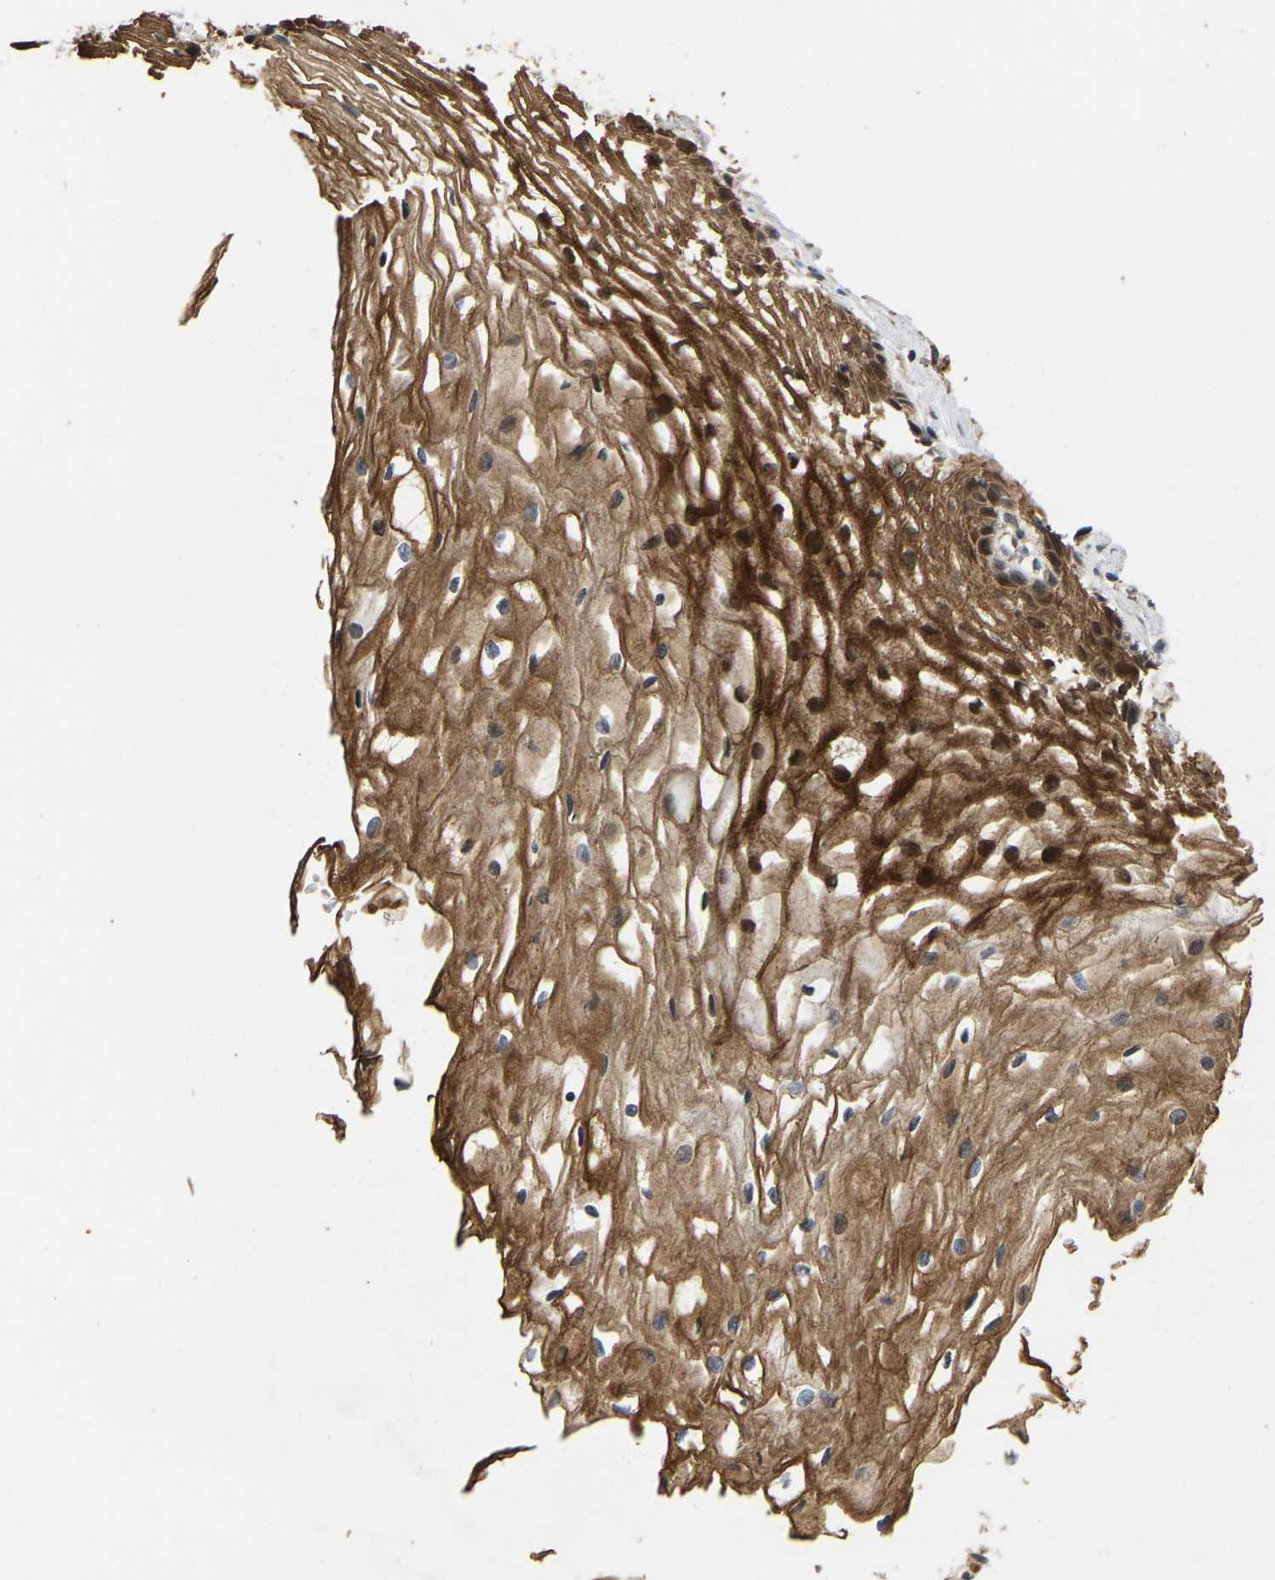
{"staining": {"intensity": "weak", "quantity": ">75%", "location": "cytoplasmic/membranous"}, "tissue": "cervix", "cell_type": "Glandular cells", "image_type": "normal", "snomed": [{"axis": "morphology", "description": "Normal tissue, NOS"}, {"axis": "topography", "description": "Cervix"}], "caption": "Weak cytoplasmic/membranous protein positivity is identified in about >75% of glandular cells in cervix. The staining is performed using DAB (3,3'-diaminobenzidine) brown chromogen to label protein expression. The nuclei are counter-stained blue using hematoxylin.", "gene": "LIMK2", "patient": {"sex": "female", "age": 77}}